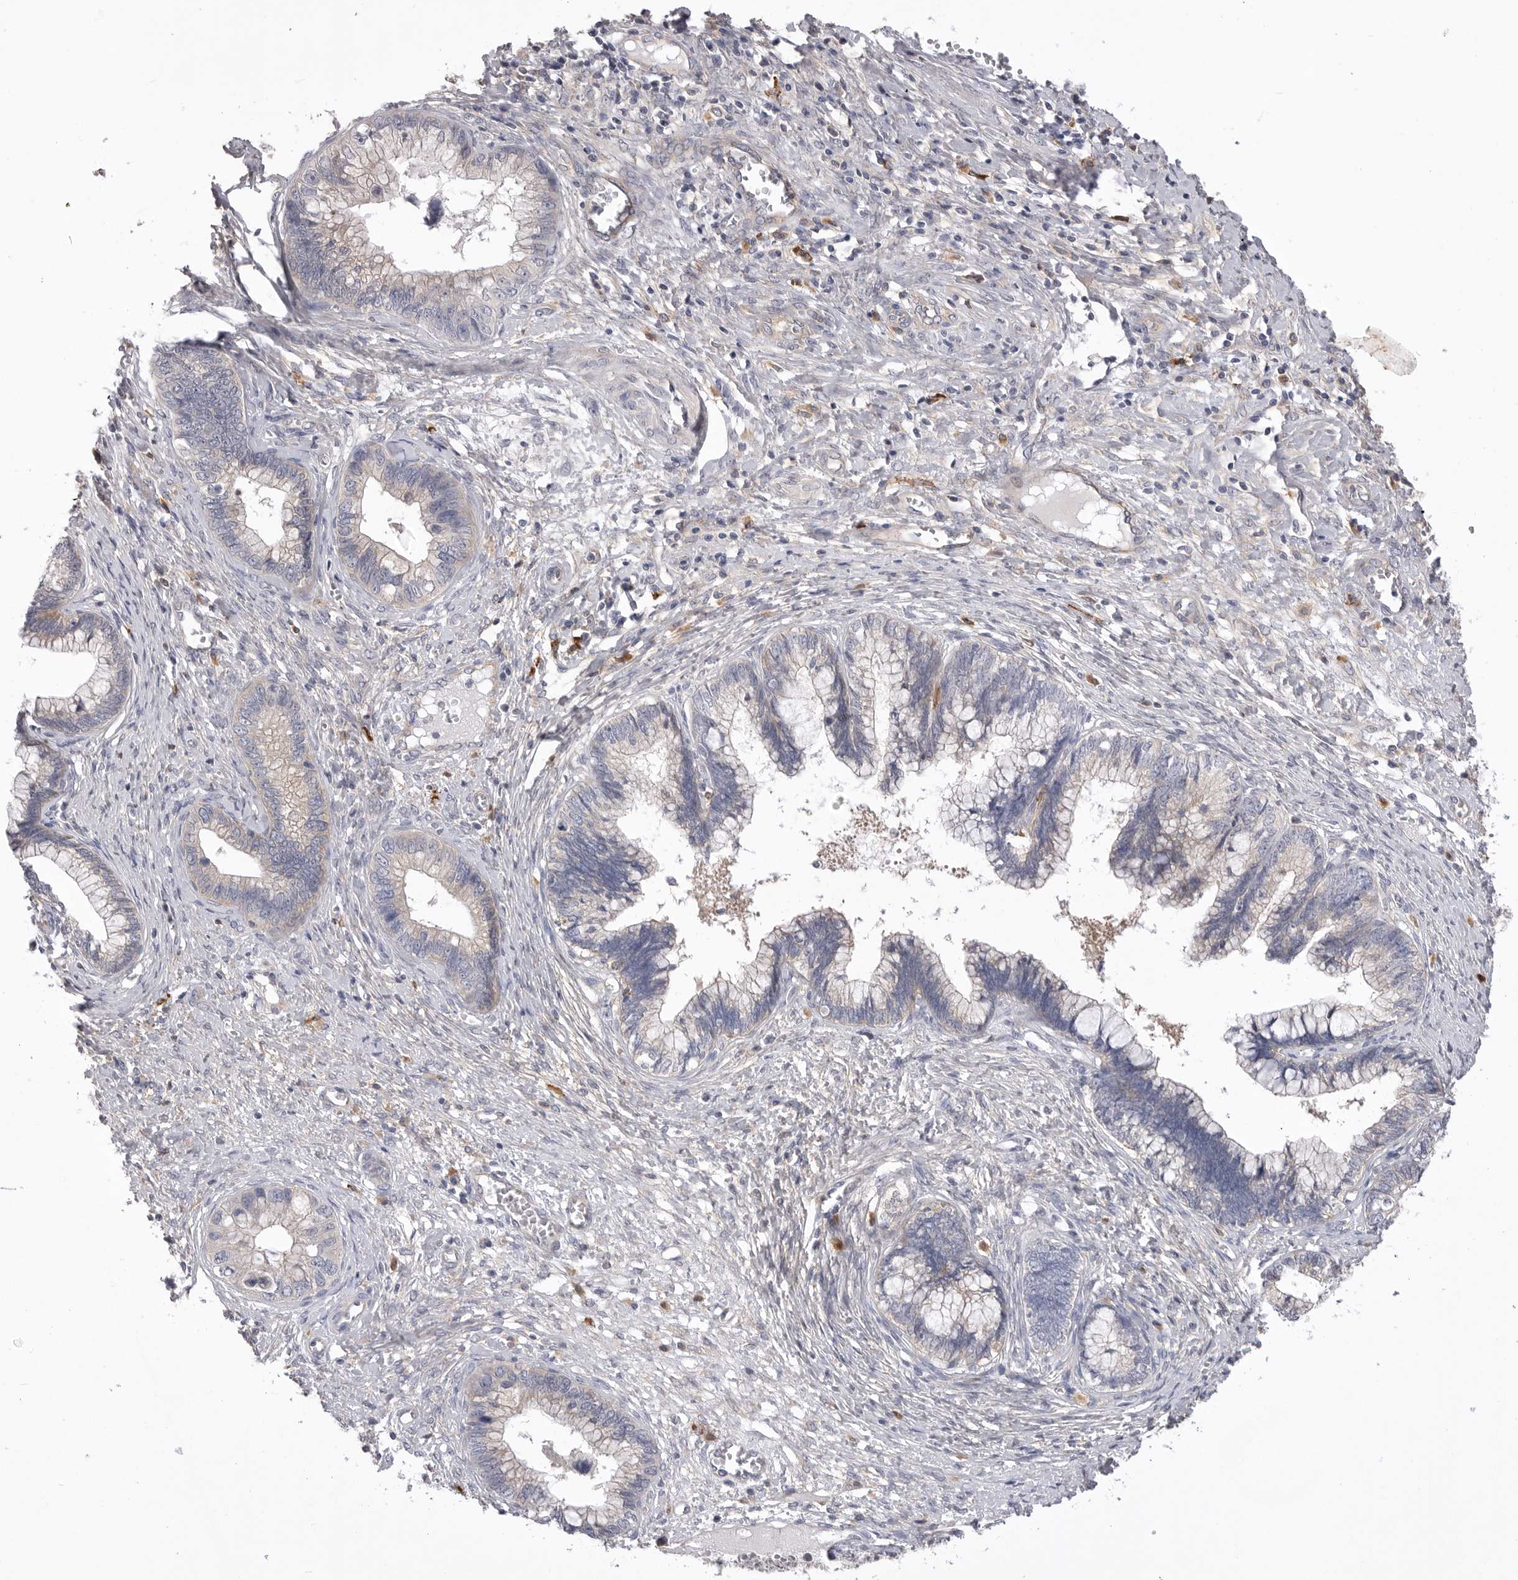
{"staining": {"intensity": "weak", "quantity": "<25%", "location": "cytoplasmic/membranous"}, "tissue": "cervical cancer", "cell_type": "Tumor cells", "image_type": "cancer", "snomed": [{"axis": "morphology", "description": "Adenocarcinoma, NOS"}, {"axis": "topography", "description": "Cervix"}], "caption": "This is a photomicrograph of immunohistochemistry staining of adenocarcinoma (cervical), which shows no staining in tumor cells.", "gene": "VAC14", "patient": {"sex": "female", "age": 44}}